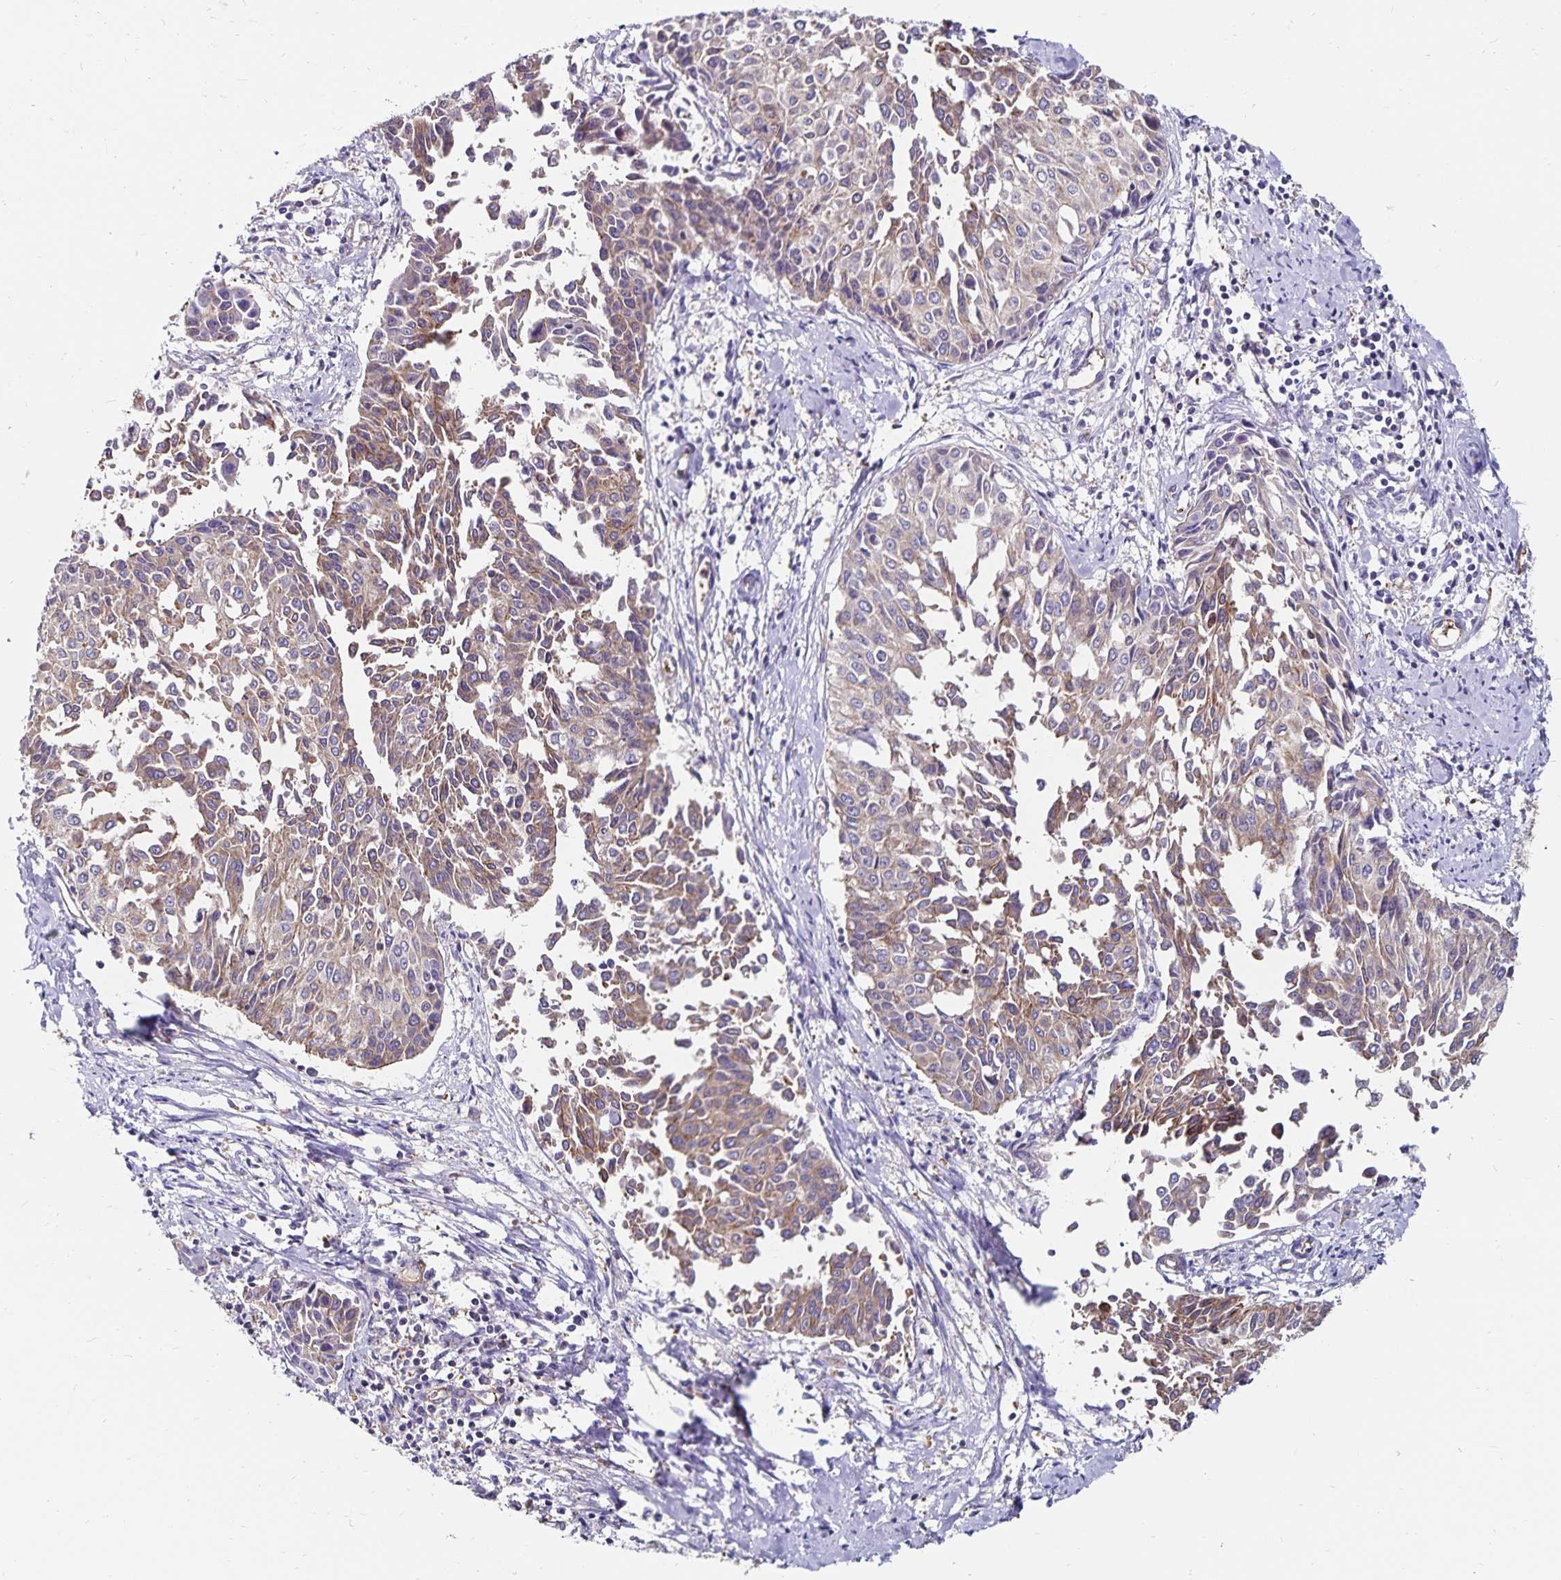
{"staining": {"intensity": "weak", "quantity": ">75%", "location": "cytoplasmic/membranous"}, "tissue": "cervical cancer", "cell_type": "Tumor cells", "image_type": "cancer", "snomed": [{"axis": "morphology", "description": "Squamous cell carcinoma, NOS"}, {"axis": "topography", "description": "Cervix"}], "caption": "Cervical cancer (squamous cell carcinoma) tissue exhibits weak cytoplasmic/membranous expression in approximately >75% of tumor cells, visualized by immunohistochemistry.", "gene": "RPRML", "patient": {"sex": "female", "age": 50}}